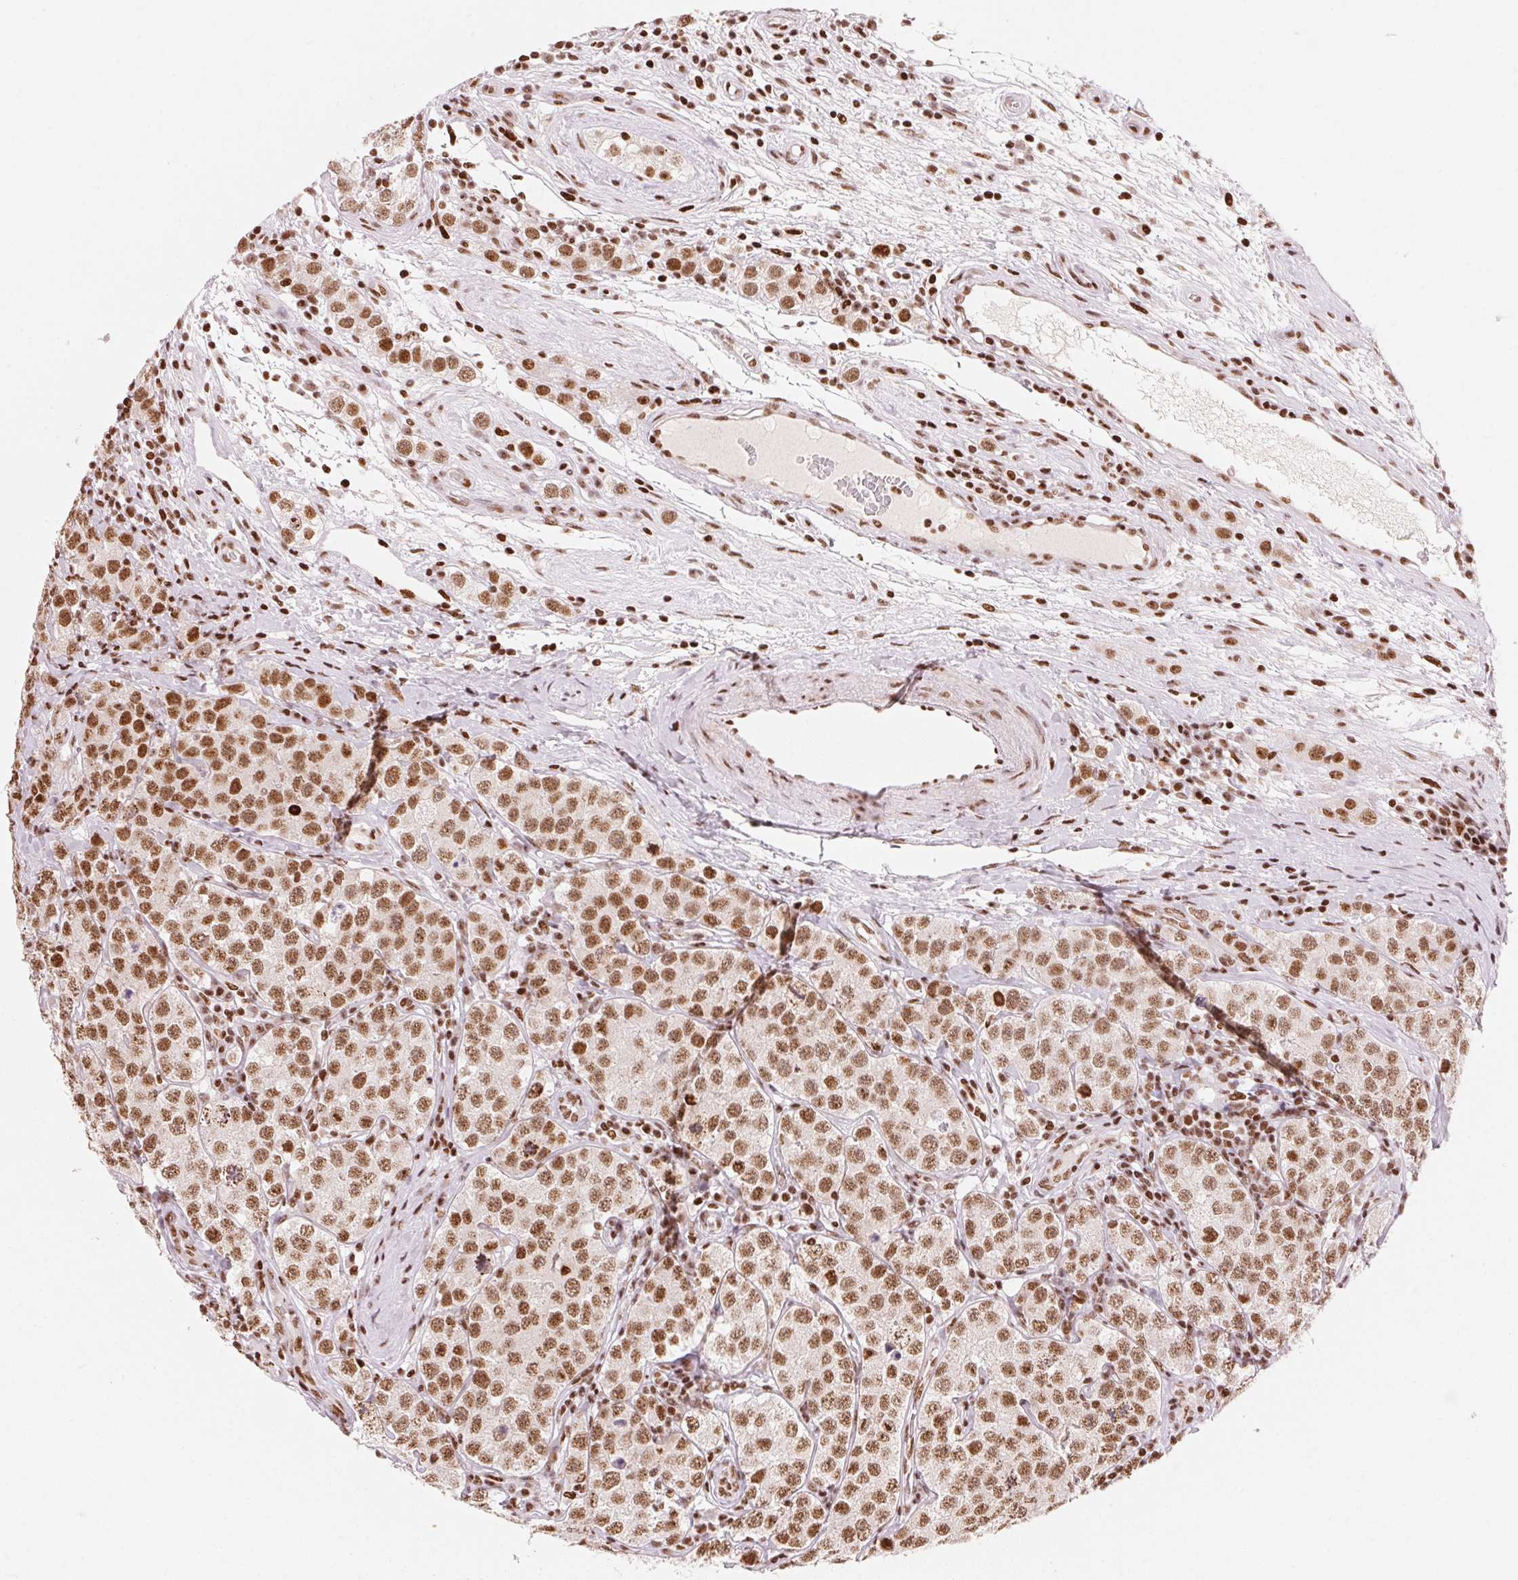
{"staining": {"intensity": "moderate", "quantity": ">75%", "location": "nuclear"}, "tissue": "testis cancer", "cell_type": "Tumor cells", "image_type": "cancer", "snomed": [{"axis": "morphology", "description": "Seminoma, NOS"}, {"axis": "topography", "description": "Testis"}], "caption": "IHC image of neoplastic tissue: human testis cancer (seminoma) stained using immunohistochemistry (IHC) reveals medium levels of moderate protein expression localized specifically in the nuclear of tumor cells, appearing as a nuclear brown color.", "gene": "NXF1", "patient": {"sex": "male", "age": 34}}